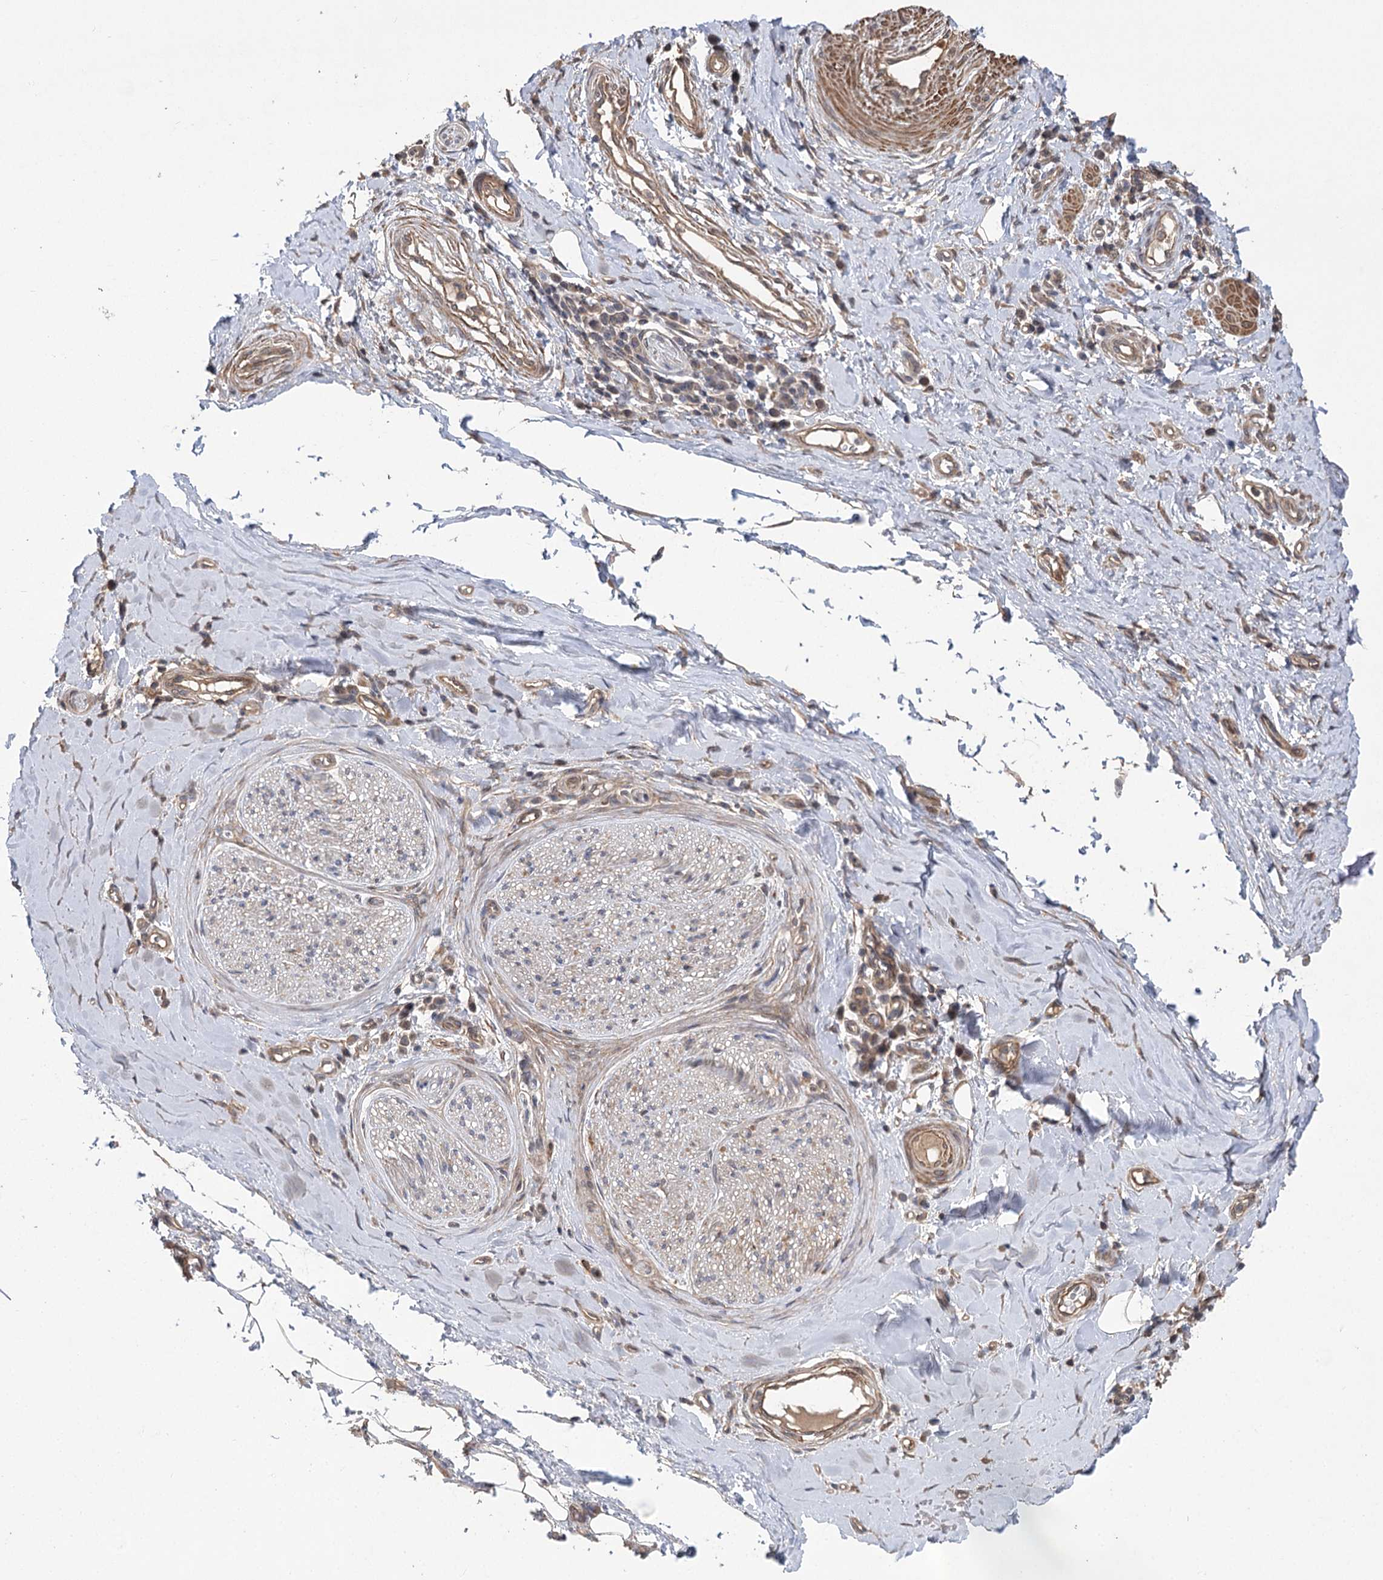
{"staining": {"intensity": "moderate", "quantity": ">75%", "location": "cytoplasmic/membranous"}, "tissue": "adipose tissue", "cell_type": "Adipocytes", "image_type": "normal", "snomed": [{"axis": "morphology", "description": "Normal tissue, NOS"}, {"axis": "morphology", "description": "Adenocarcinoma, NOS"}, {"axis": "topography", "description": "Esophagus"}, {"axis": "topography", "description": "Stomach, upper"}, {"axis": "topography", "description": "Peripheral nerve tissue"}], "caption": "Immunohistochemistry staining of unremarkable adipose tissue, which exhibits medium levels of moderate cytoplasmic/membranous staining in about >75% of adipocytes indicating moderate cytoplasmic/membranous protein staining. The staining was performed using DAB (3,3'-diaminobenzidine) (brown) for protein detection and nuclei were counterstained in hematoxylin (blue).", "gene": "TENM2", "patient": {"sex": "male", "age": 62}}